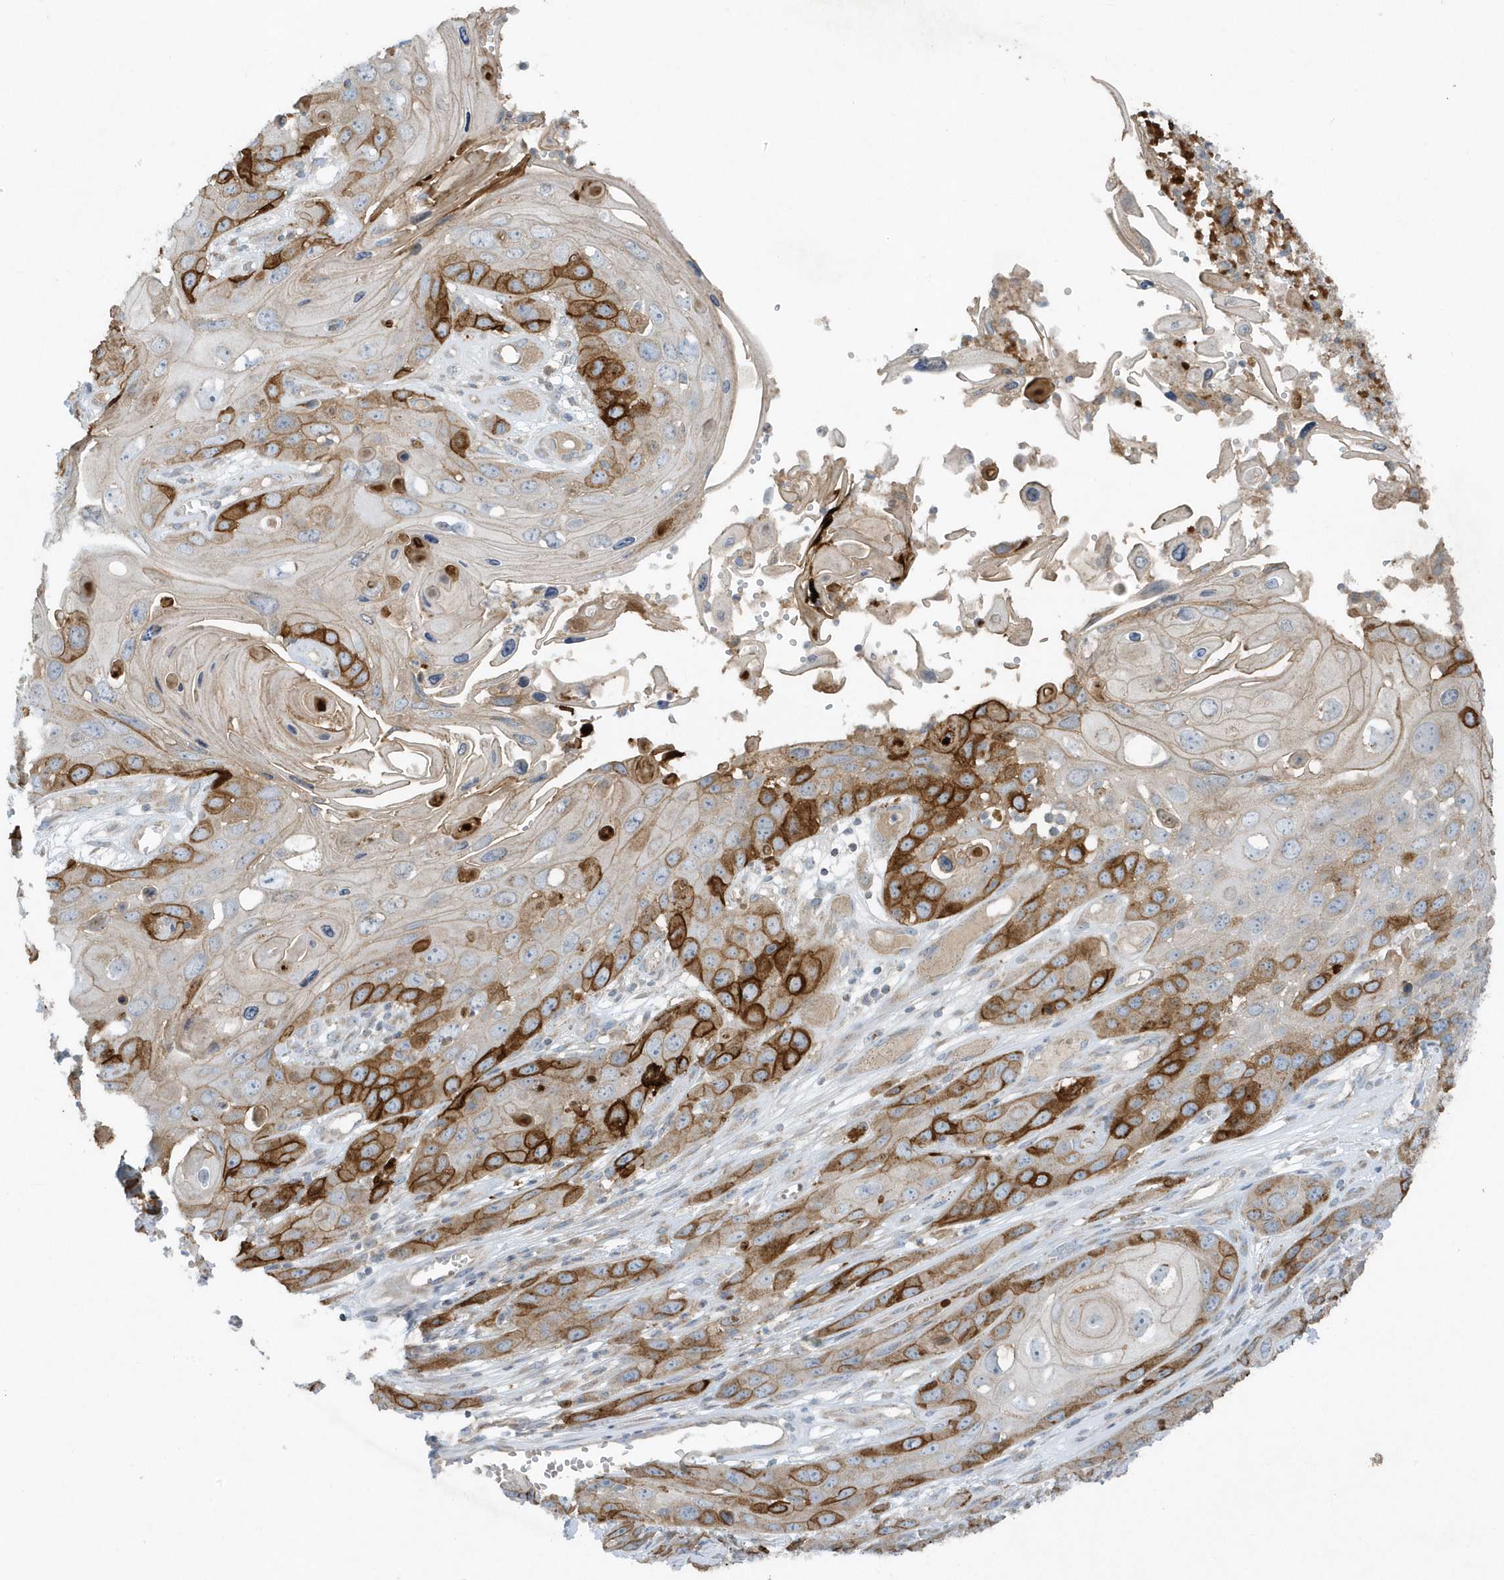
{"staining": {"intensity": "strong", "quantity": "25%-75%", "location": "cytoplasmic/membranous"}, "tissue": "skin cancer", "cell_type": "Tumor cells", "image_type": "cancer", "snomed": [{"axis": "morphology", "description": "Squamous cell carcinoma, NOS"}, {"axis": "topography", "description": "Skin"}], "caption": "Squamous cell carcinoma (skin) stained with a brown dye shows strong cytoplasmic/membranous positive staining in about 25%-75% of tumor cells.", "gene": "SLC38A2", "patient": {"sex": "male", "age": 55}}